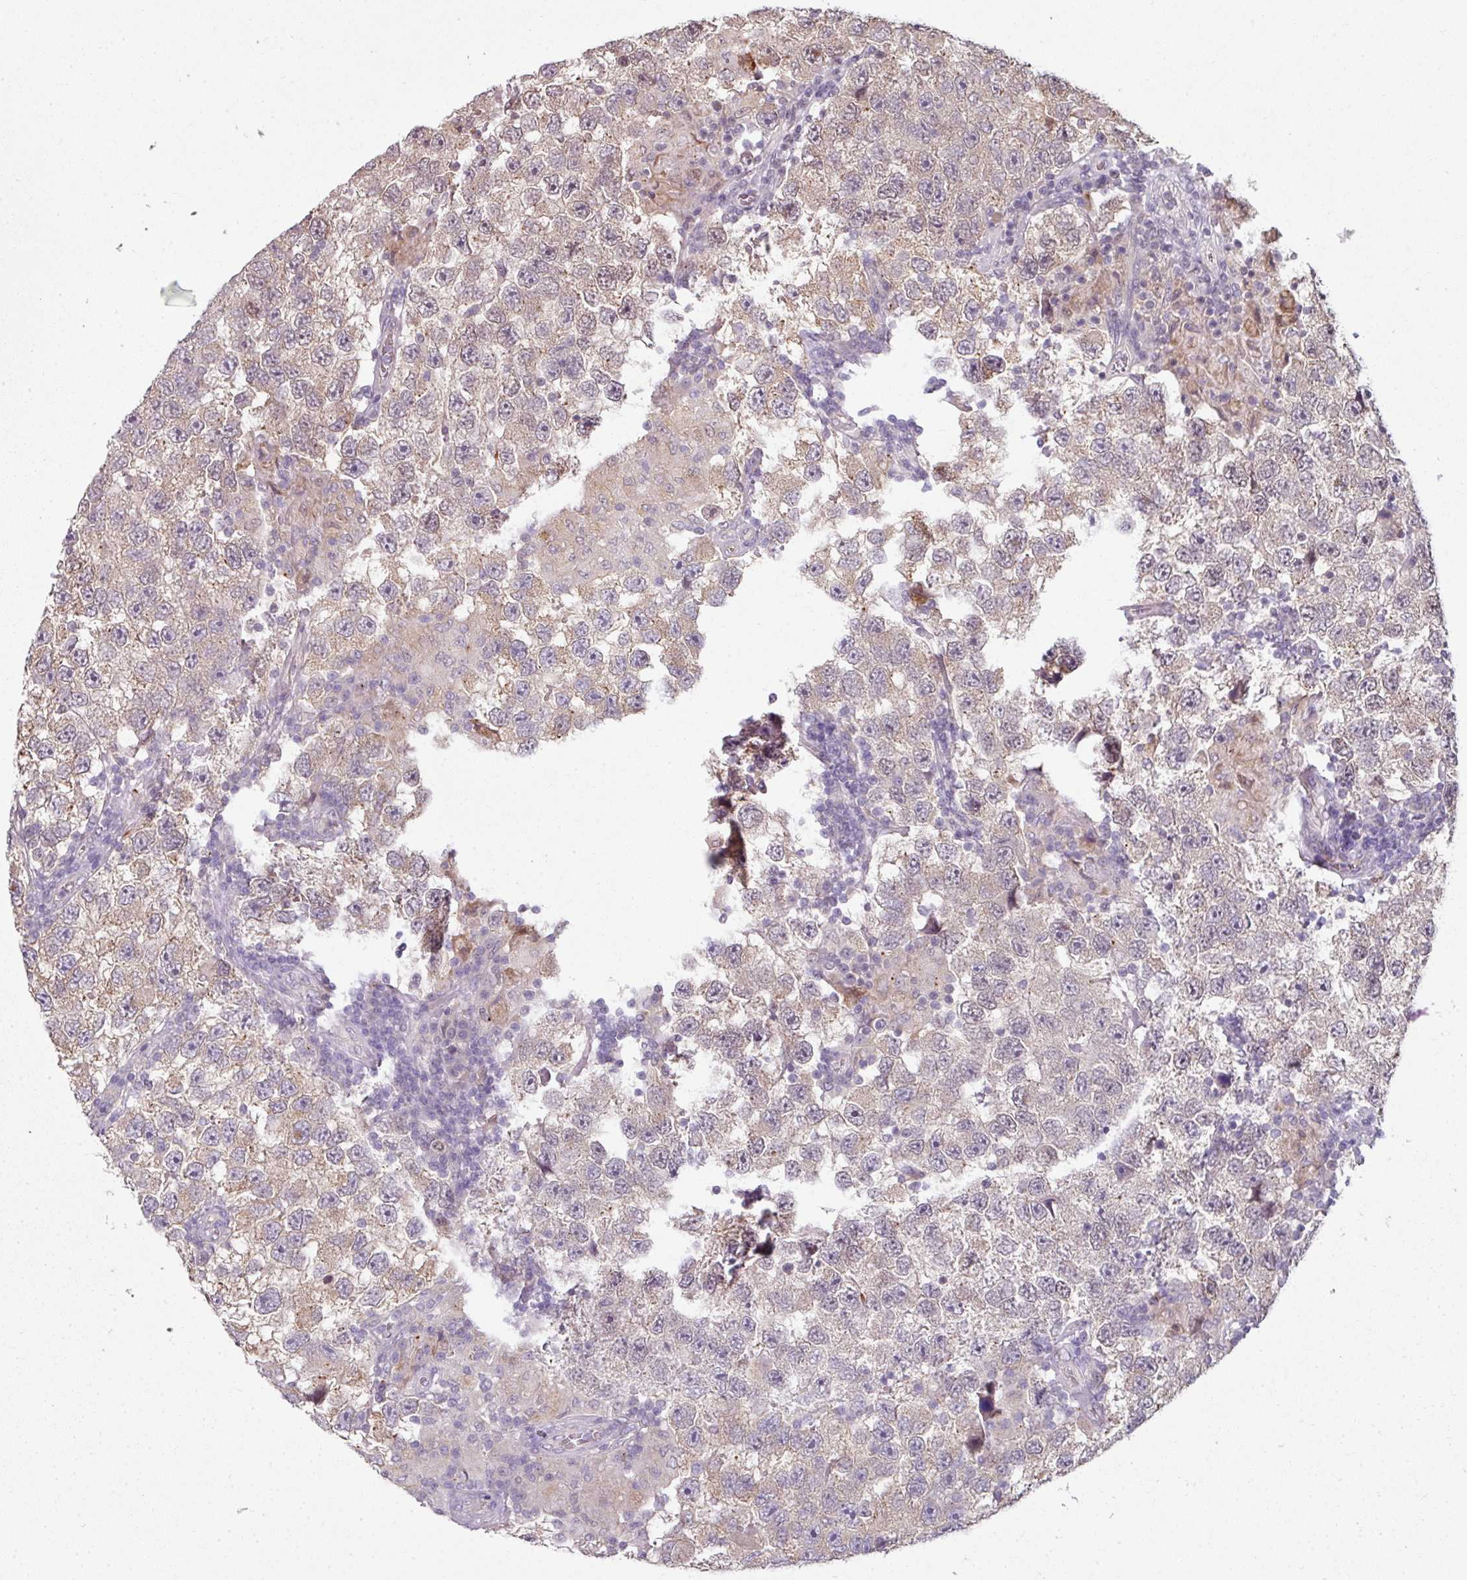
{"staining": {"intensity": "weak", "quantity": "<25%", "location": "cytoplasmic/membranous"}, "tissue": "testis cancer", "cell_type": "Tumor cells", "image_type": "cancer", "snomed": [{"axis": "morphology", "description": "Seminoma, NOS"}, {"axis": "topography", "description": "Testis"}], "caption": "Immunohistochemistry photomicrograph of neoplastic tissue: testis cancer stained with DAB (3,3'-diaminobenzidine) demonstrates no significant protein staining in tumor cells. (DAB IHC visualized using brightfield microscopy, high magnification).", "gene": "C19orf33", "patient": {"sex": "male", "age": 26}}